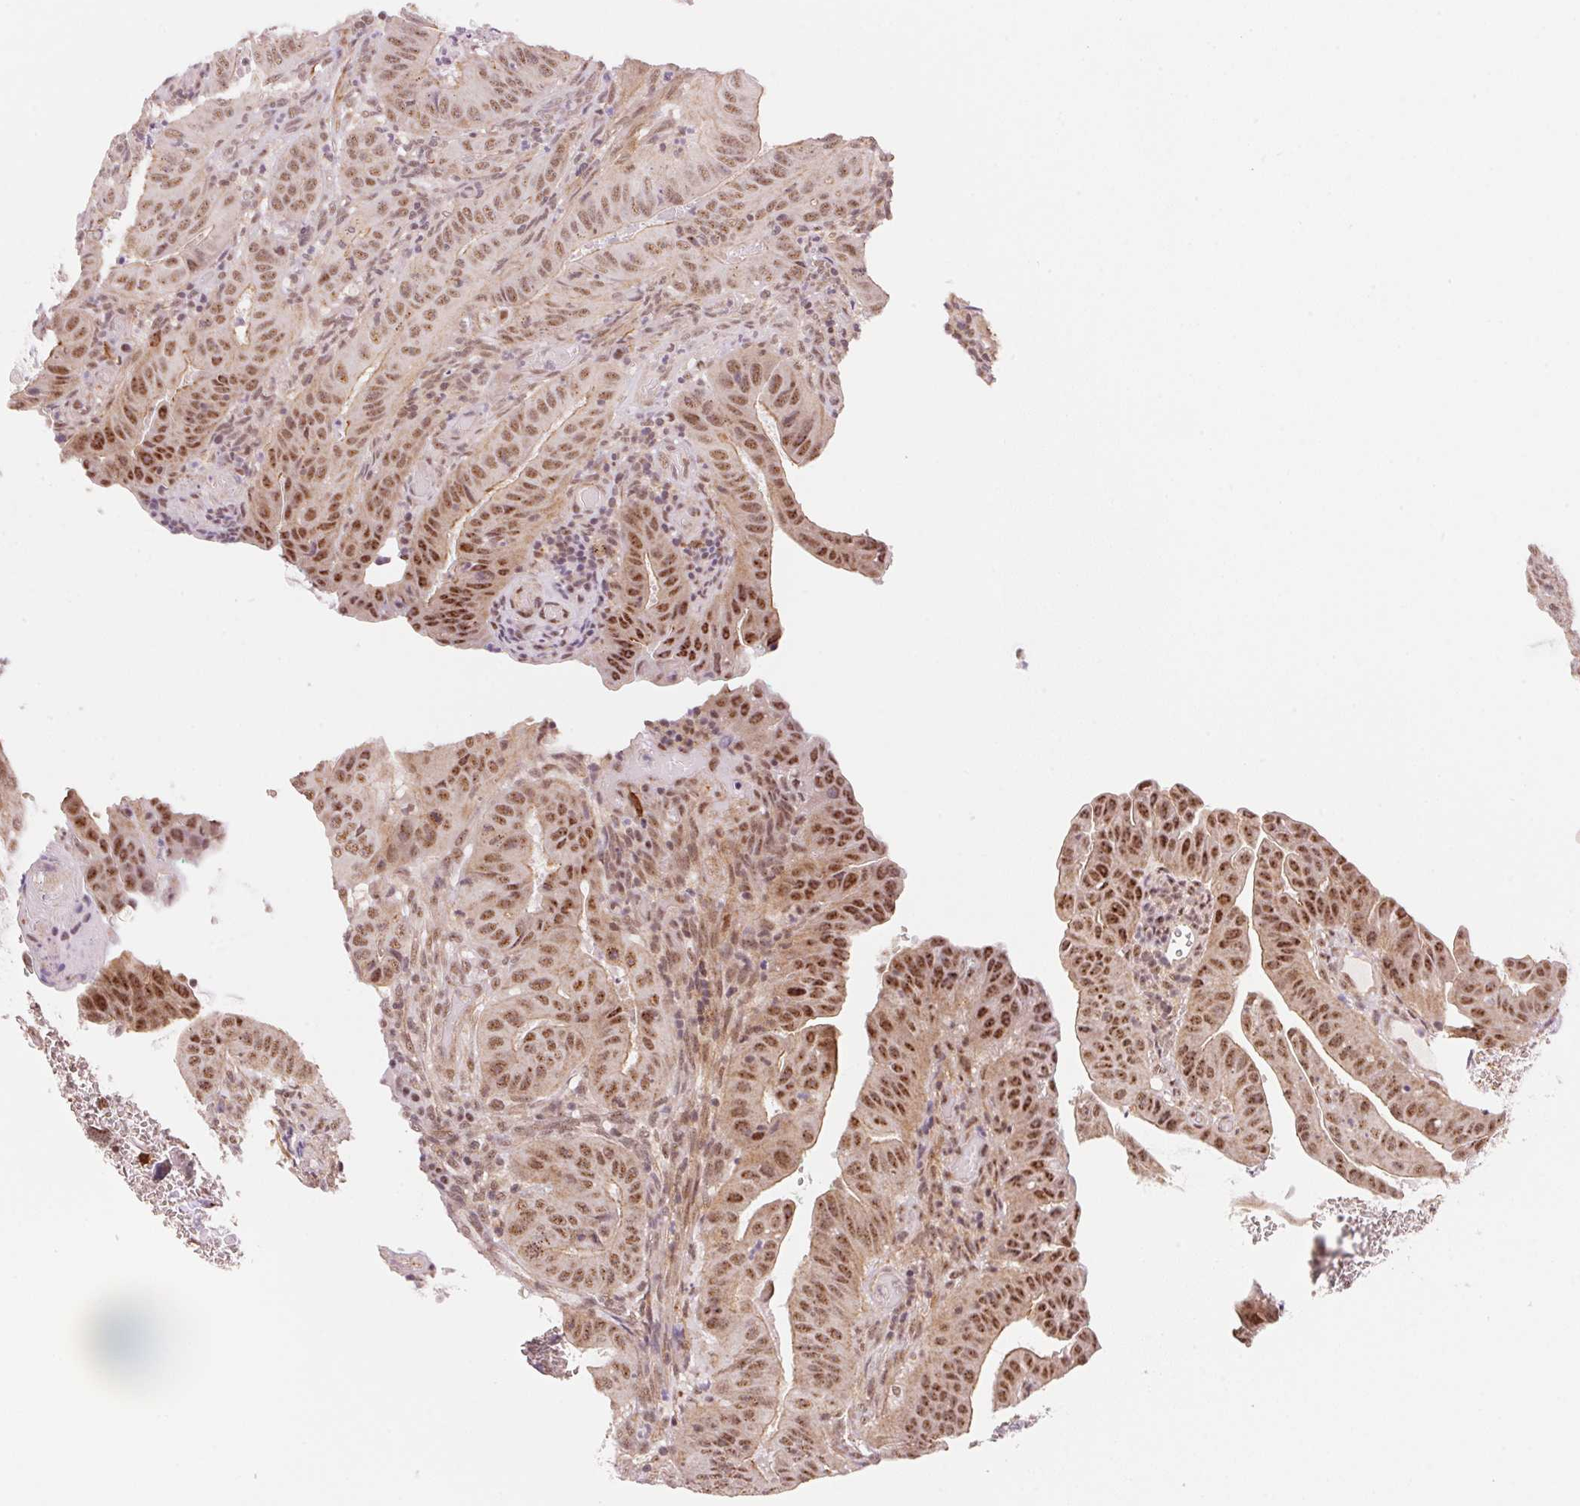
{"staining": {"intensity": "moderate", "quantity": ">75%", "location": "nuclear"}, "tissue": "colorectal cancer", "cell_type": "Tumor cells", "image_type": "cancer", "snomed": [{"axis": "morphology", "description": "Adenocarcinoma, NOS"}, {"axis": "topography", "description": "Colon"}], "caption": "Colorectal cancer stained for a protein displays moderate nuclear positivity in tumor cells. The protein is stained brown, and the nuclei are stained in blue (DAB (3,3'-diaminobenzidine) IHC with brightfield microscopy, high magnification).", "gene": "HNRNPDL", "patient": {"sex": "male", "age": 33}}